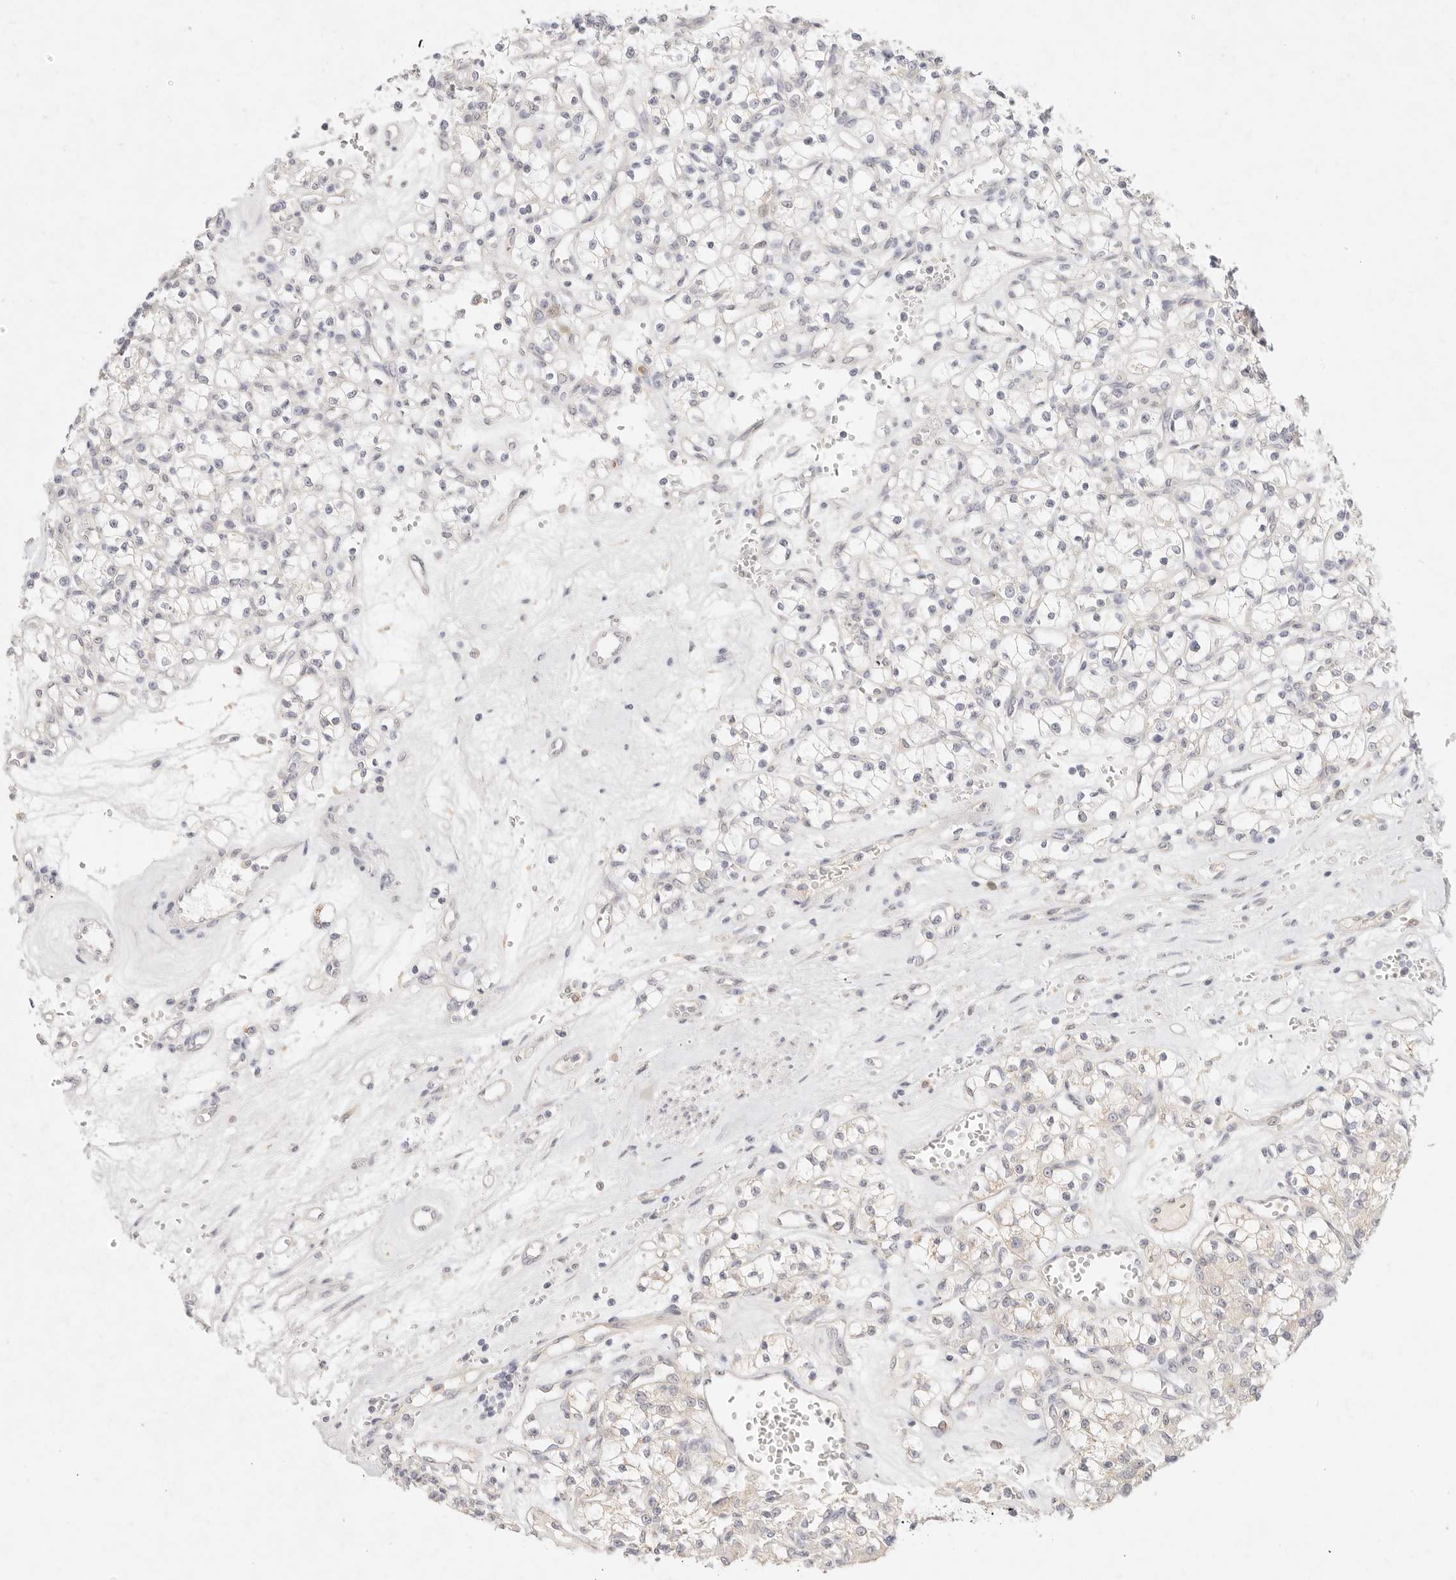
{"staining": {"intensity": "negative", "quantity": "none", "location": "none"}, "tissue": "renal cancer", "cell_type": "Tumor cells", "image_type": "cancer", "snomed": [{"axis": "morphology", "description": "Adenocarcinoma, NOS"}, {"axis": "topography", "description": "Kidney"}], "caption": "Immunohistochemistry histopathology image of human renal adenocarcinoma stained for a protein (brown), which reveals no expression in tumor cells. The staining is performed using DAB brown chromogen with nuclei counter-stained in using hematoxylin.", "gene": "GPR84", "patient": {"sex": "female", "age": 59}}